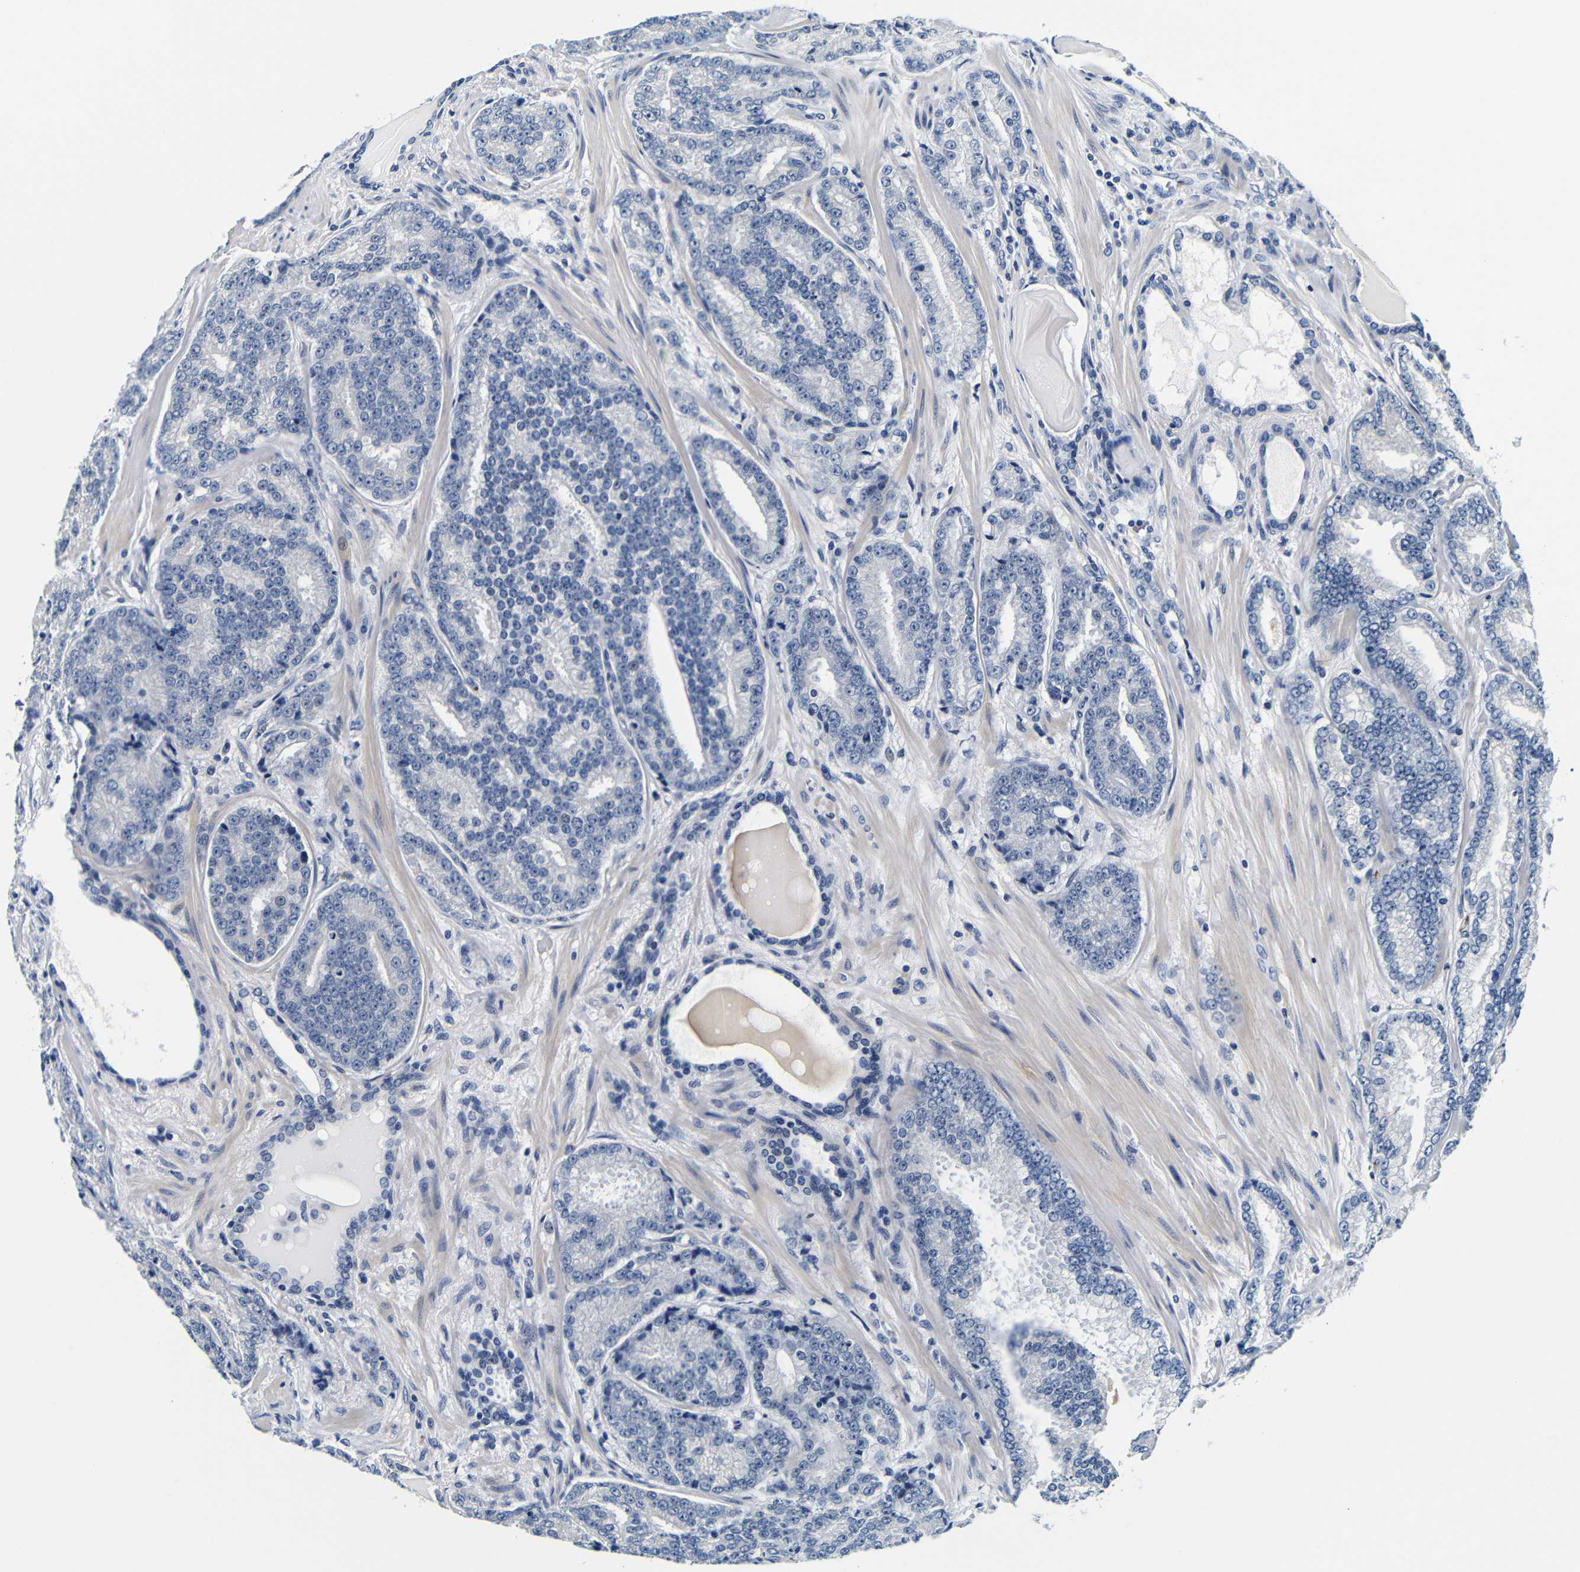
{"staining": {"intensity": "negative", "quantity": "none", "location": "none"}, "tissue": "prostate cancer", "cell_type": "Tumor cells", "image_type": "cancer", "snomed": [{"axis": "morphology", "description": "Adenocarcinoma, High grade"}, {"axis": "topography", "description": "Prostate"}], "caption": "Immunohistochemical staining of human prostate high-grade adenocarcinoma demonstrates no significant staining in tumor cells.", "gene": "GP1BA", "patient": {"sex": "male", "age": 61}}